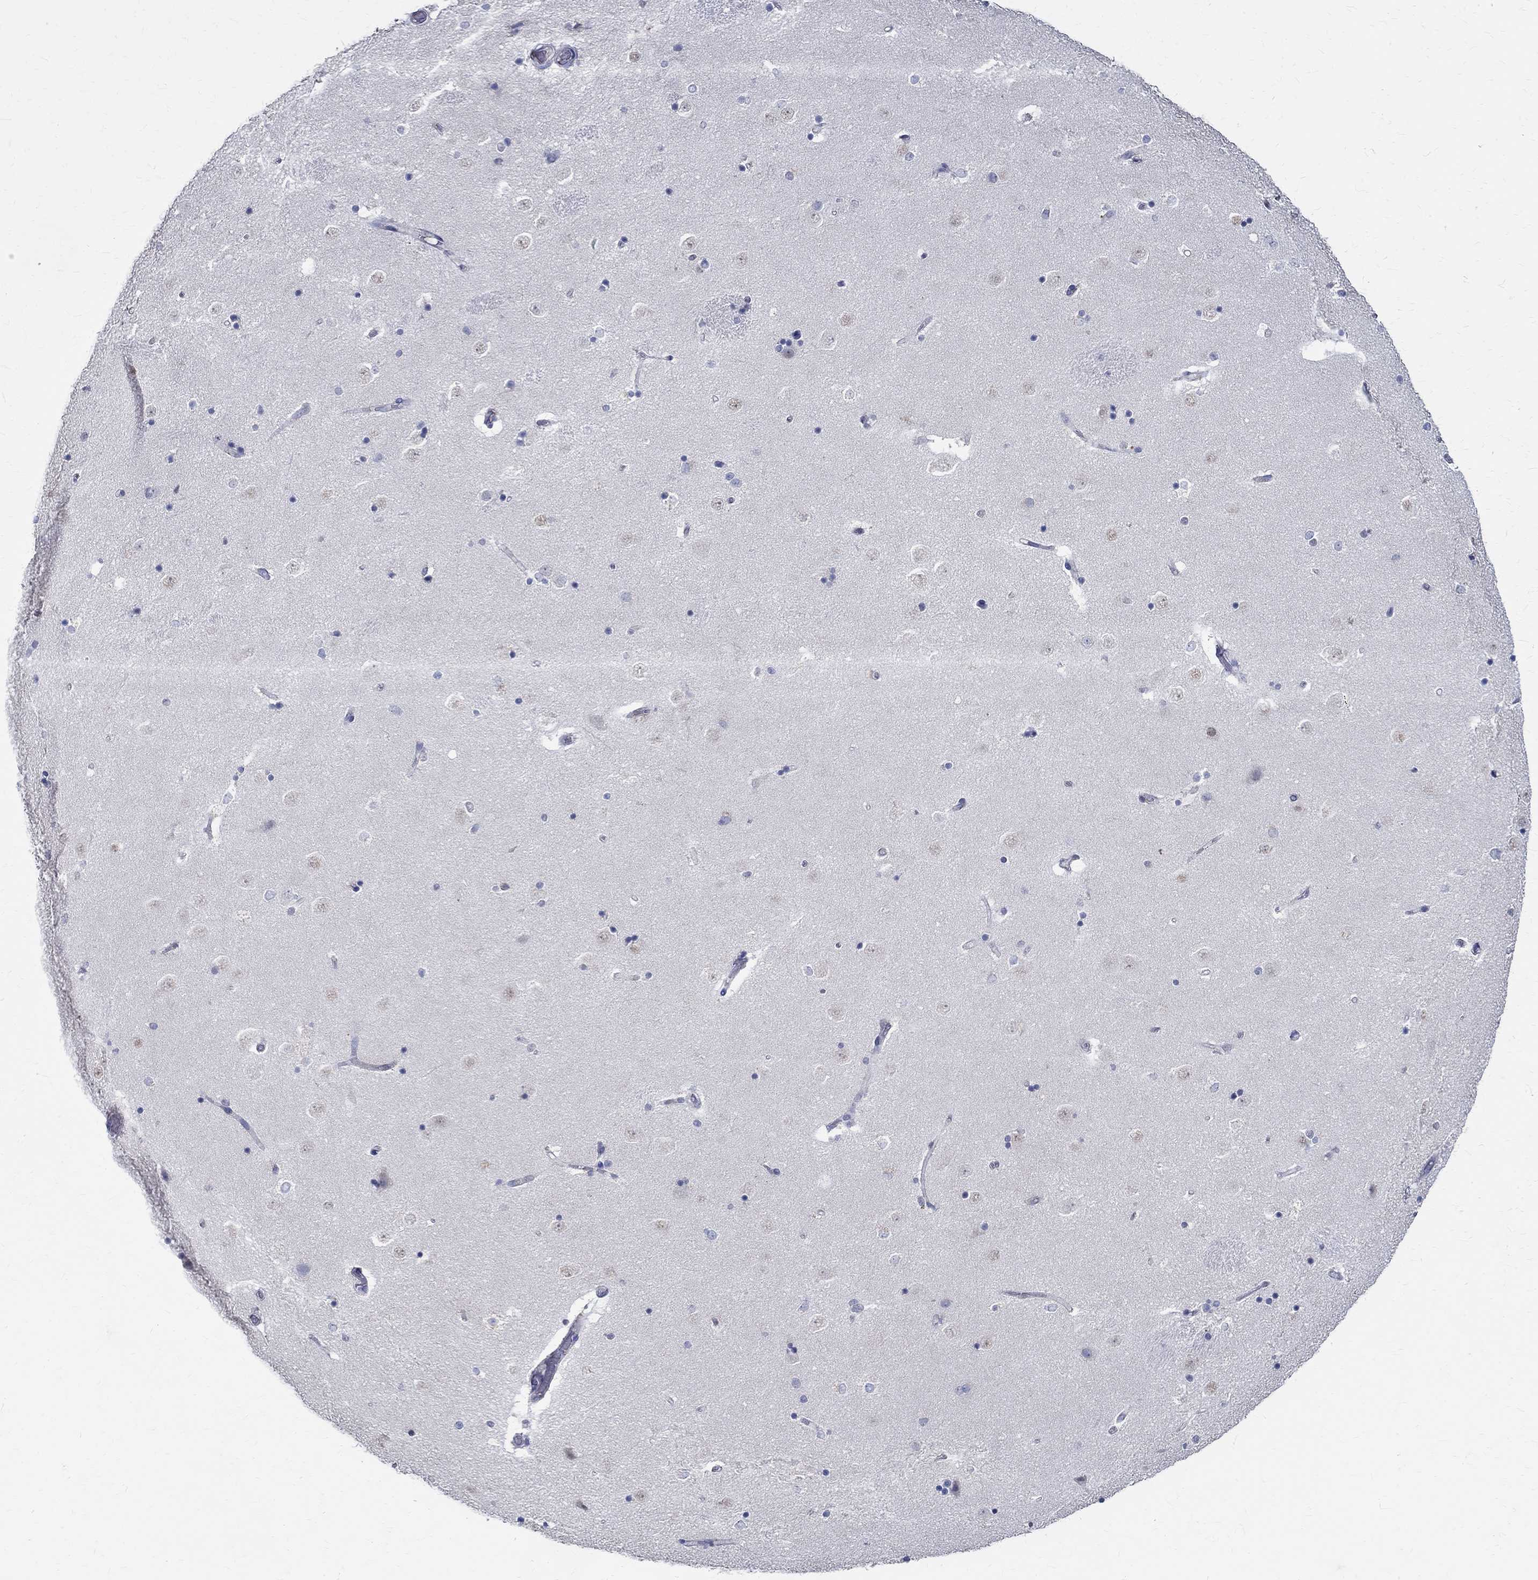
{"staining": {"intensity": "negative", "quantity": "none", "location": "none"}, "tissue": "caudate", "cell_type": "Glial cells", "image_type": "normal", "snomed": [{"axis": "morphology", "description": "Normal tissue, NOS"}, {"axis": "topography", "description": "Lateral ventricle wall"}], "caption": "Caudate stained for a protein using immunohistochemistry (IHC) reveals no expression glial cells.", "gene": "TSPAN16", "patient": {"sex": "male", "age": 51}}